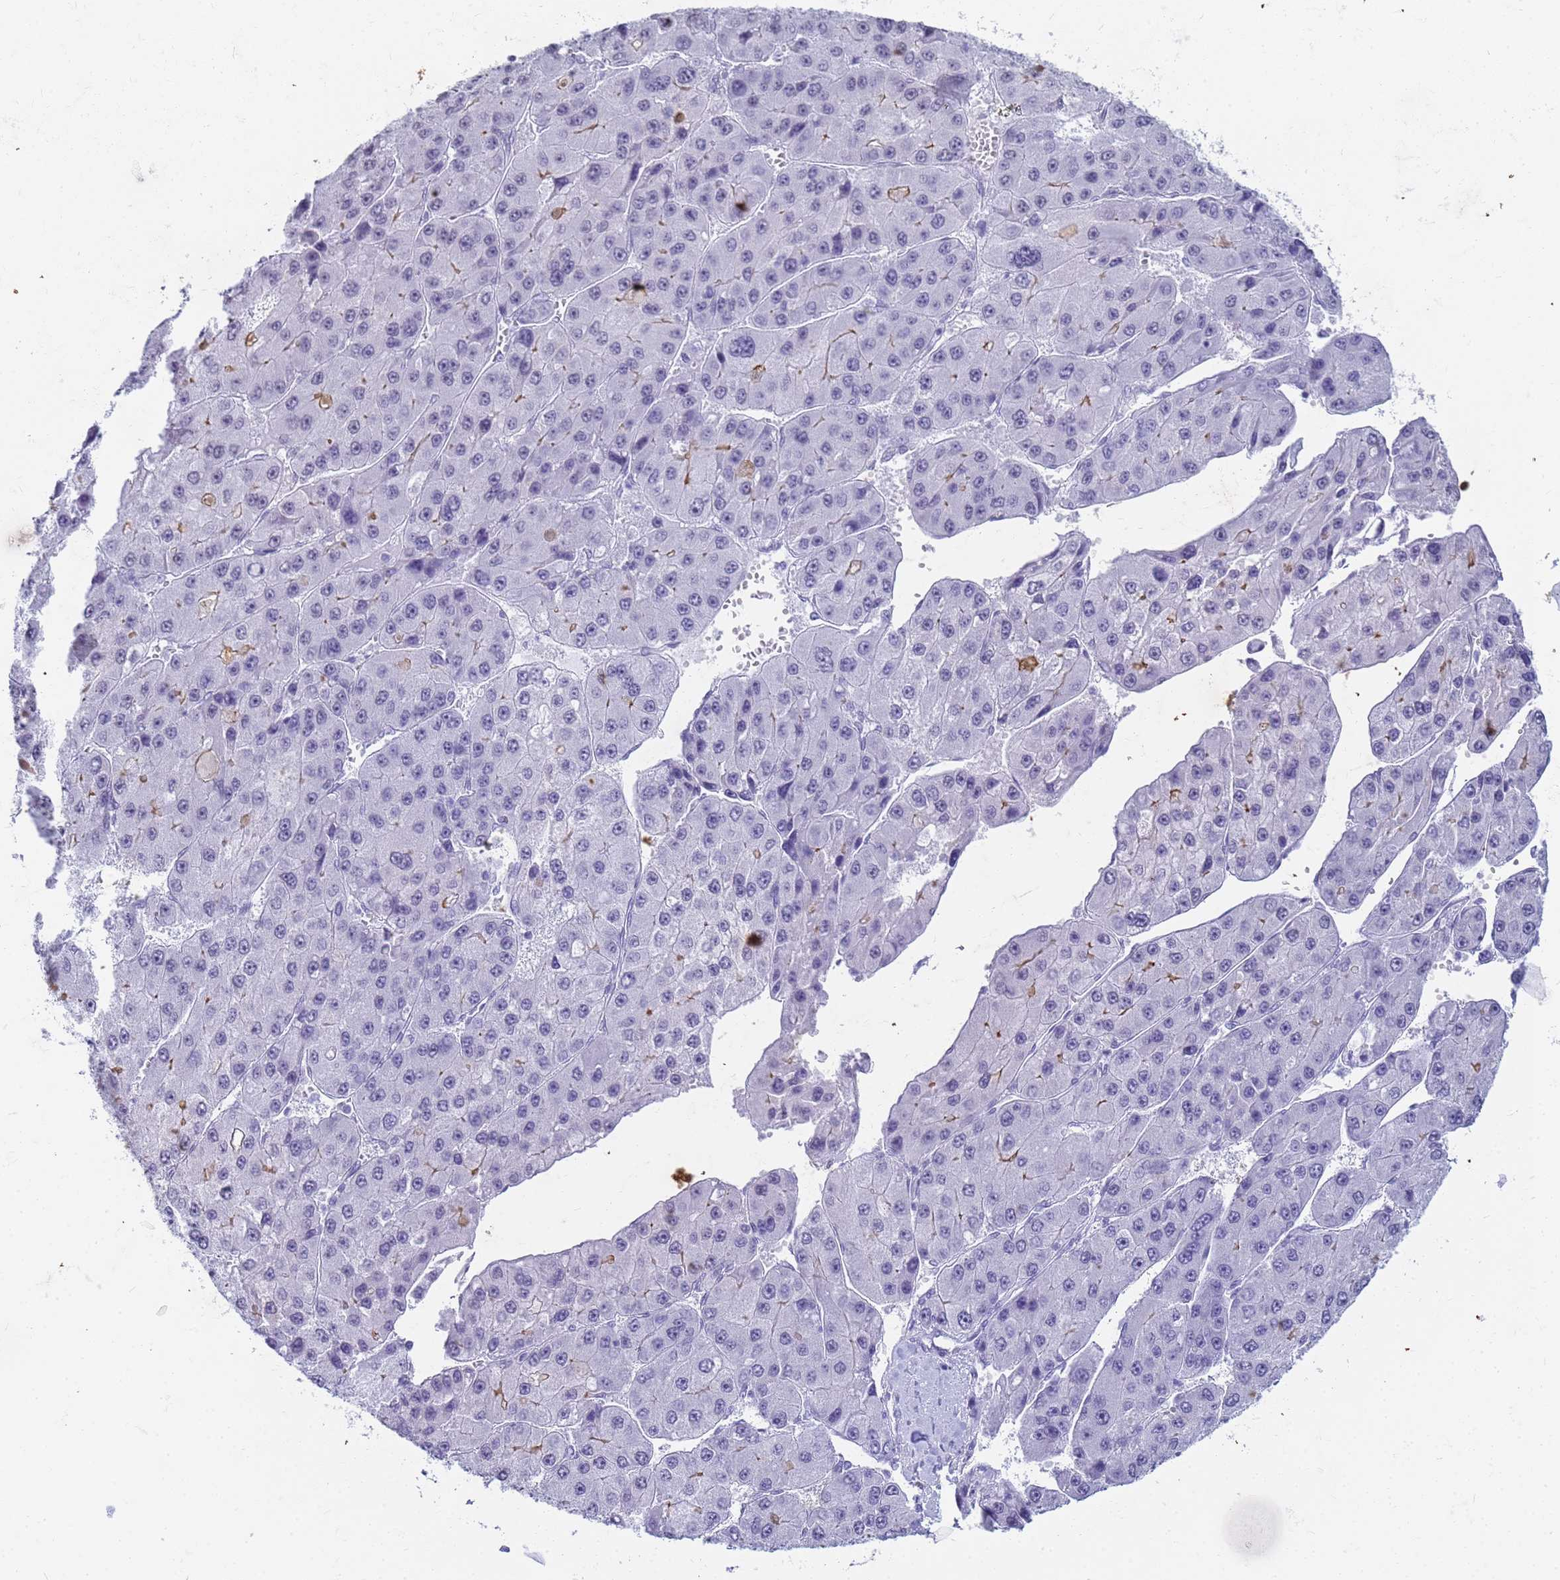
{"staining": {"intensity": "negative", "quantity": "none", "location": "none"}, "tissue": "liver cancer", "cell_type": "Tumor cells", "image_type": "cancer", "snomed": [{"axis": "morphology", "description": "Carcinoma, Hepatocellular, NOS"}, {"axis": "topography", "description": "Liver"}], "caption": "IHC photomicrograph of neoplastic tissue: liver hepatocellular carcinoma stained with DAB (3,3'-diaminobenzidine) displays no significant protein staining in tumor cells.", "gene": "SLC7A9", "patient": {"sex": "female", "age": 73}}